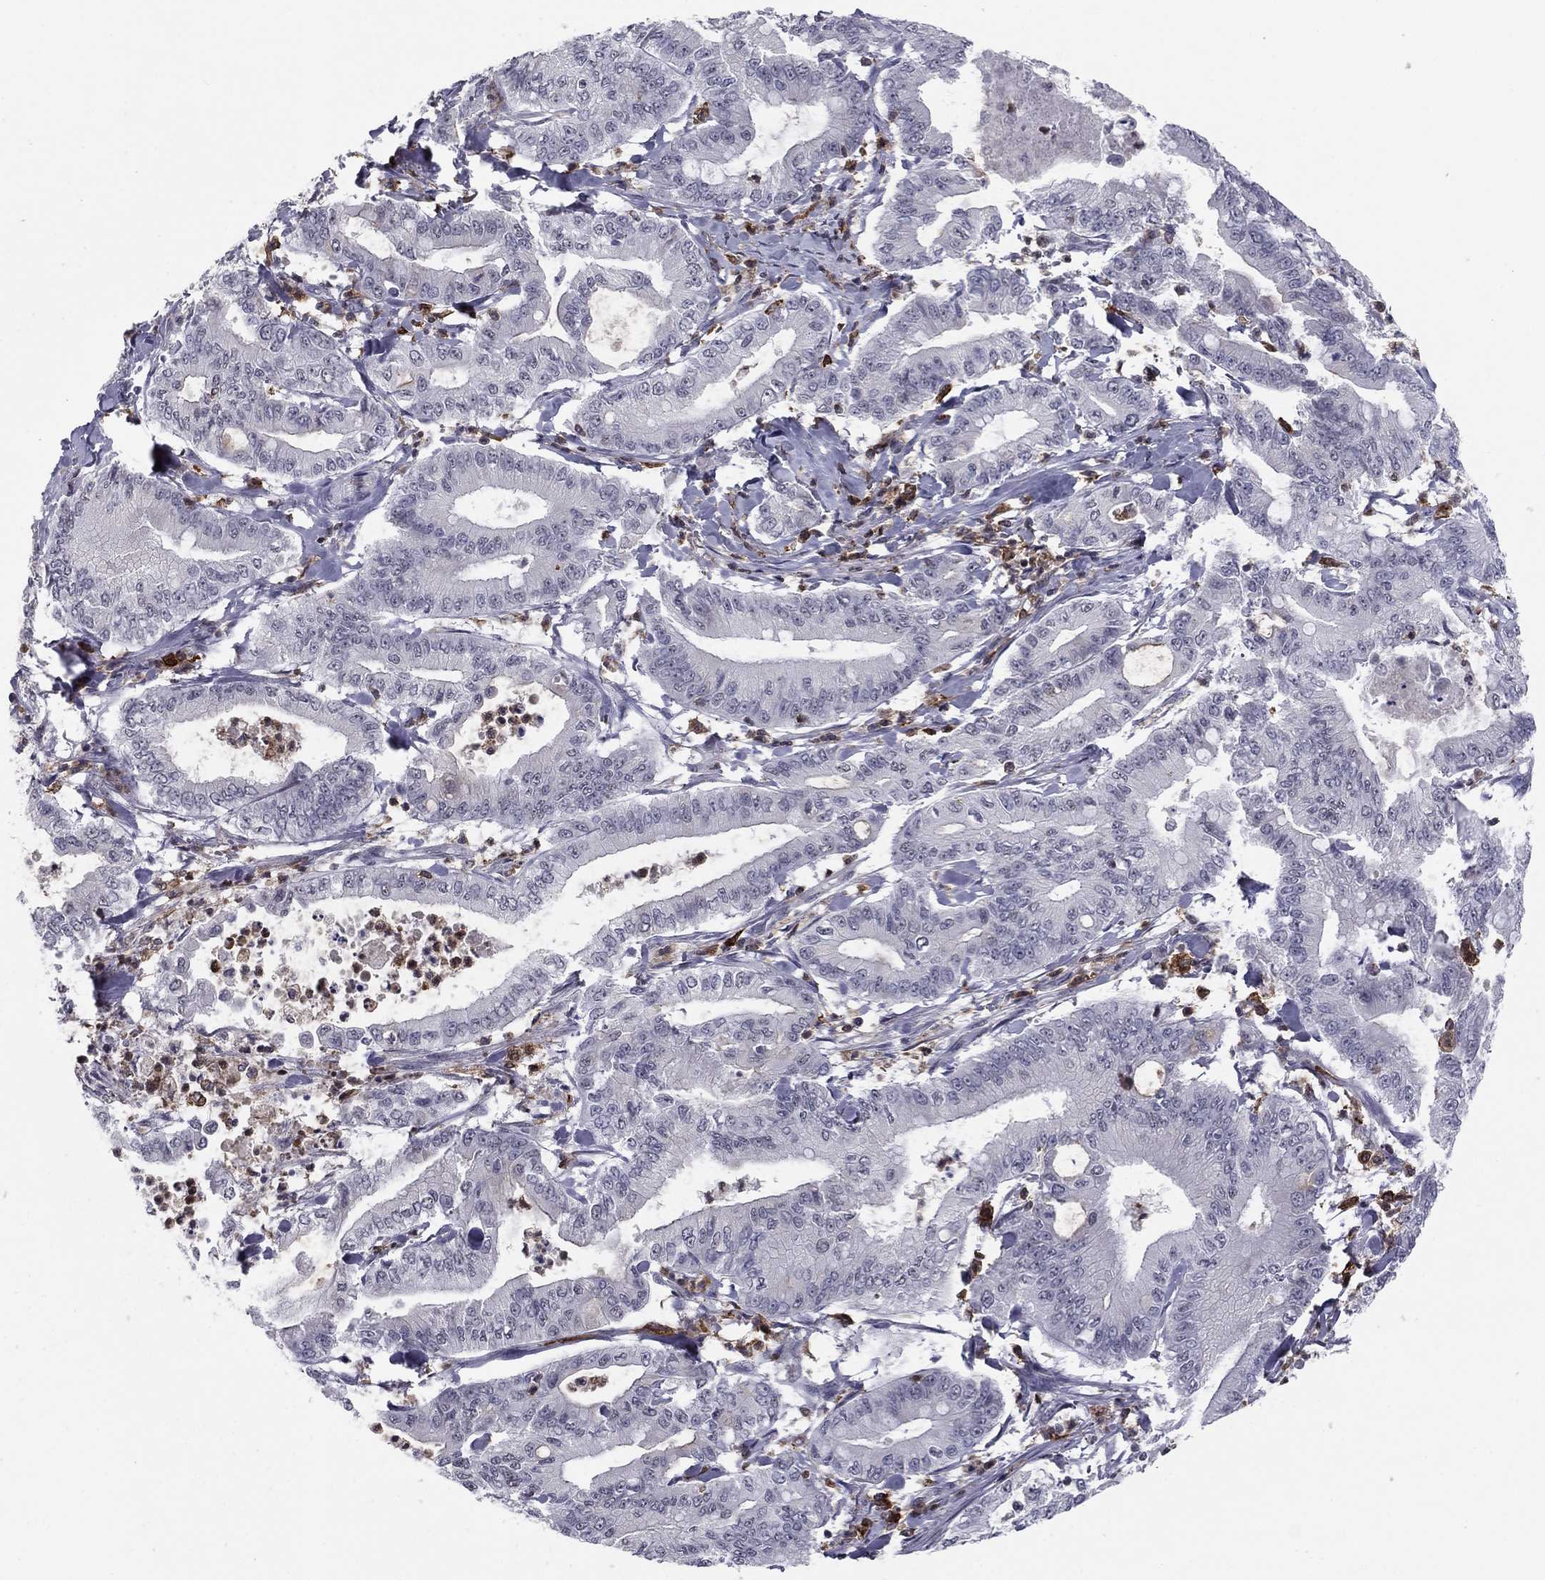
{"staining": {"intensity": "negative", "quantity": "none", "location": "none"}, "tissue": "pancreatic cancer", "cell_type": "Tumor cells", "image_type": "cancer", "snomed": [{"axis": "morphology", "description": "Adenocarcinoma, NOS"}, {"axis": "topography", "description": "Pancreas"}], "caption": "The micrograph demonstrates no staining of tumor cells in pancreatic adenocarcinoma.", "gene": "PLCB2", "patient": {"sex": "male", "age": 71}}